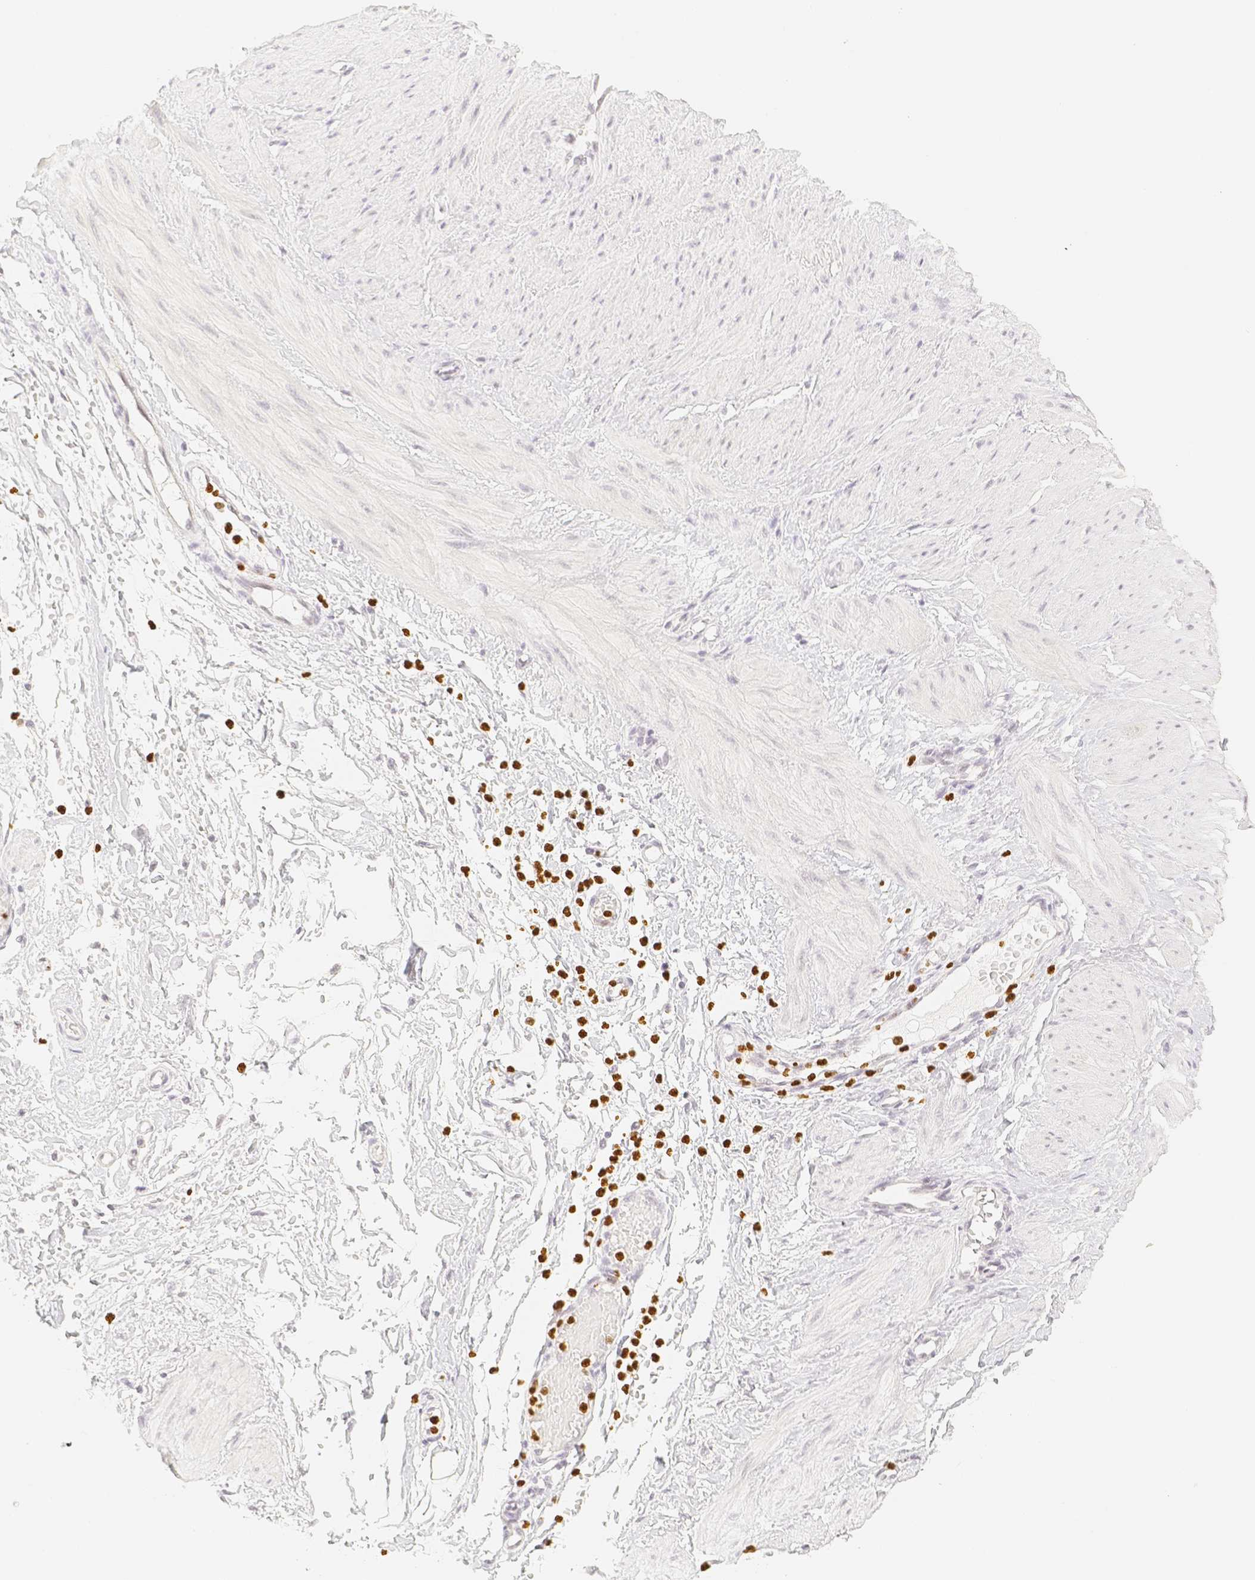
{"staining": {"intensity": "negative", "quantity": "none", "location": "none"}, "tissue": "adipose tissue", "cell_type": "Adipocytes", "image_type": "normal", "snomed": [{"axis": "morphology", "description": "Normal tissue, NOS"}, {"axis": "topography", "description": "Soft tissue"}, {"axis": "topography", "description": "Vascular tissue"}], "caption": "Micrograph shows no significant protein positivity in adipocytes of unremarkable adipose tissue.", "gene": "PADI4", "patient": {"sex": "female", "age": 35}}